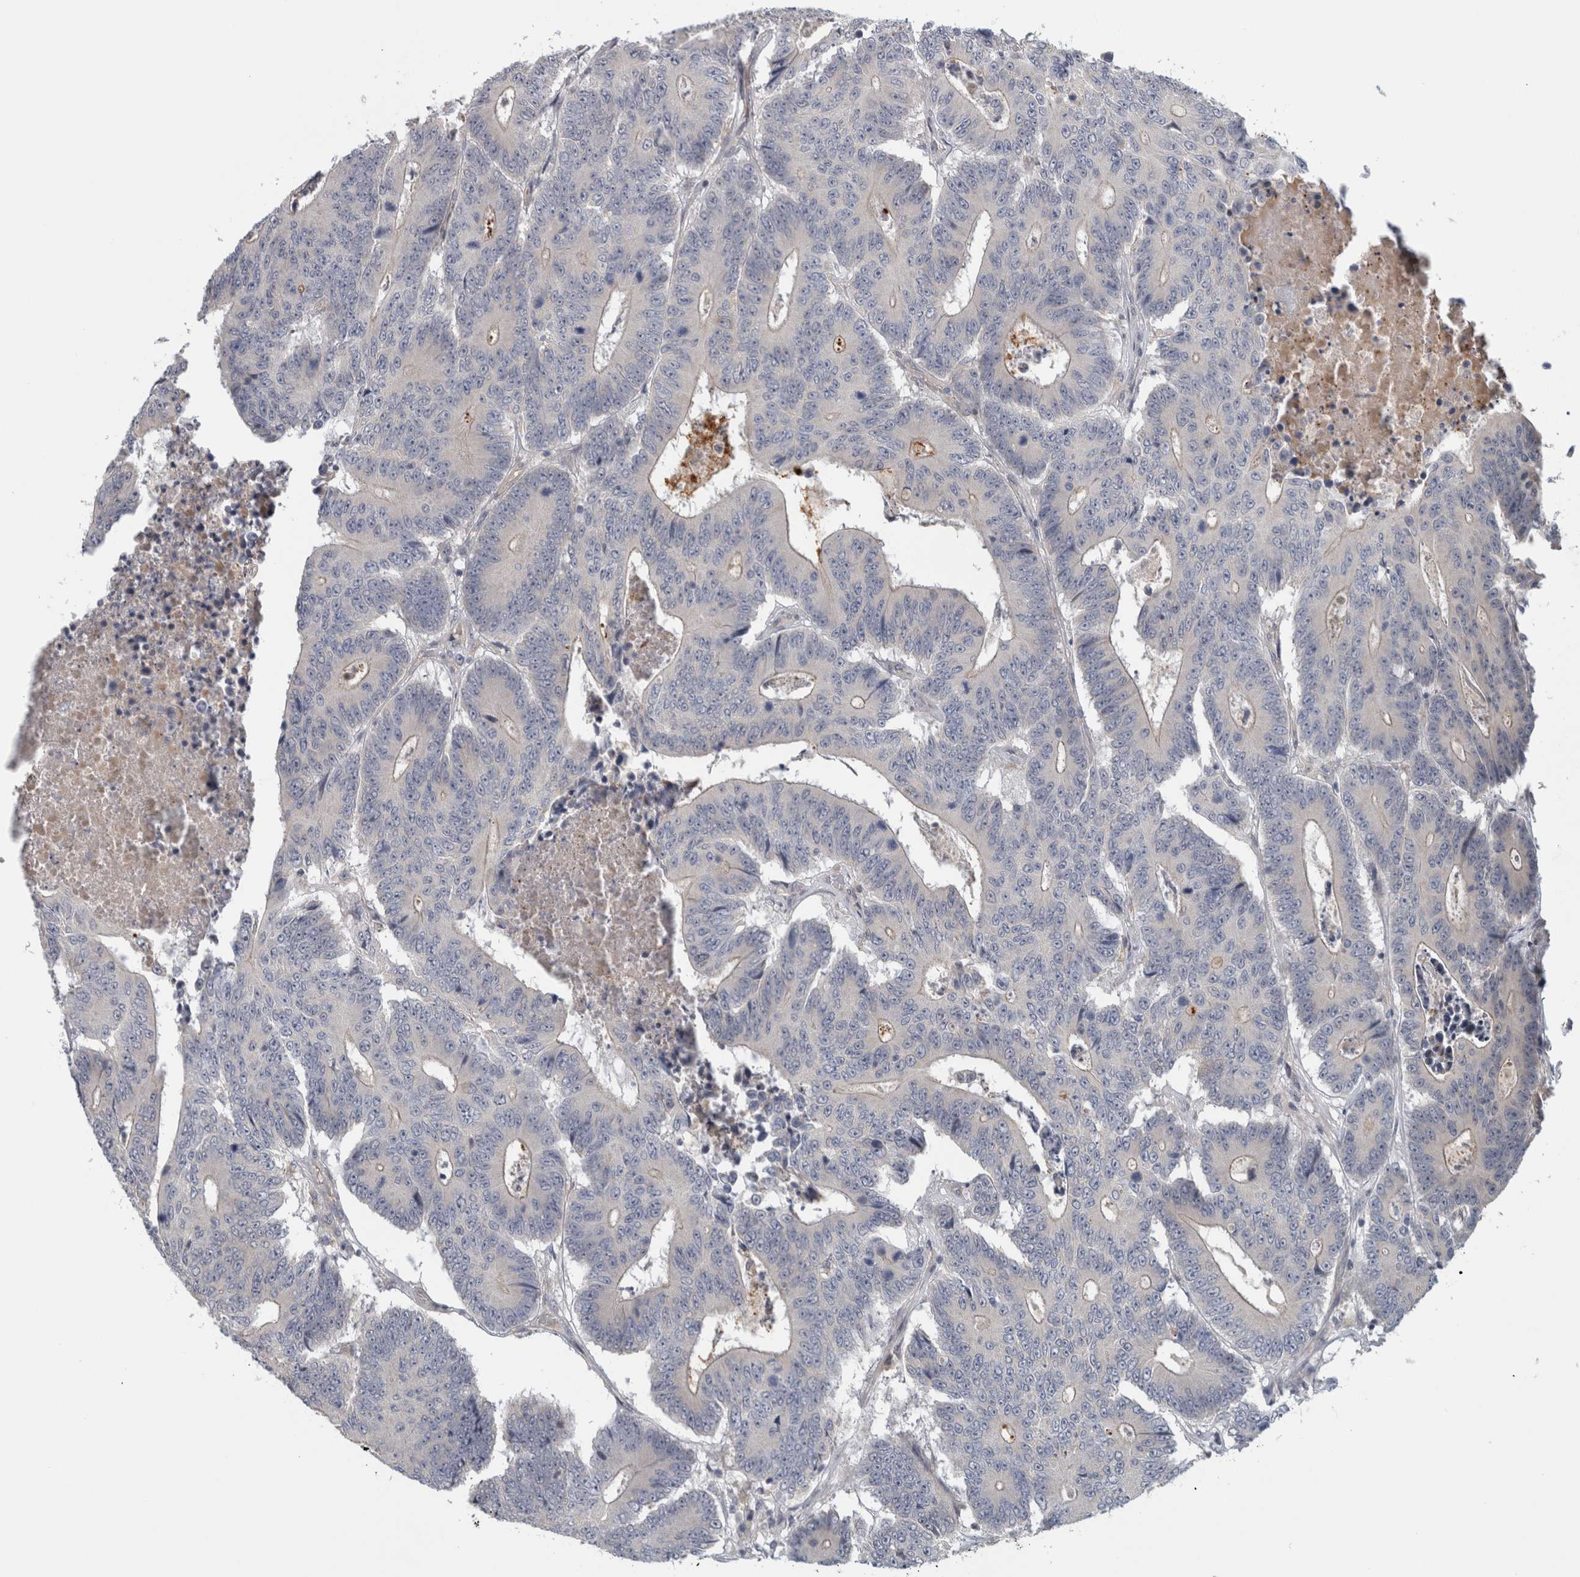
{"staining": {"intensity": "negative", "quantity": "none", "location": "none"}, "tissue": "colorectal cancer", "cell_type": "Tumor cells", "image_type": "cancer", "snomed": [{"axis": "morphology", "description": "Adenocarcinoma, NOS"}, {"axis": "topography", "description": "Colon"}], "caption": "Colorectal cancer (adenocarcinoma) was stained to show a protein in brown. There is no significant expression in tumor cells.", "gene": "ZNF804B", "patient": {"sex": "male", "age": 83}}